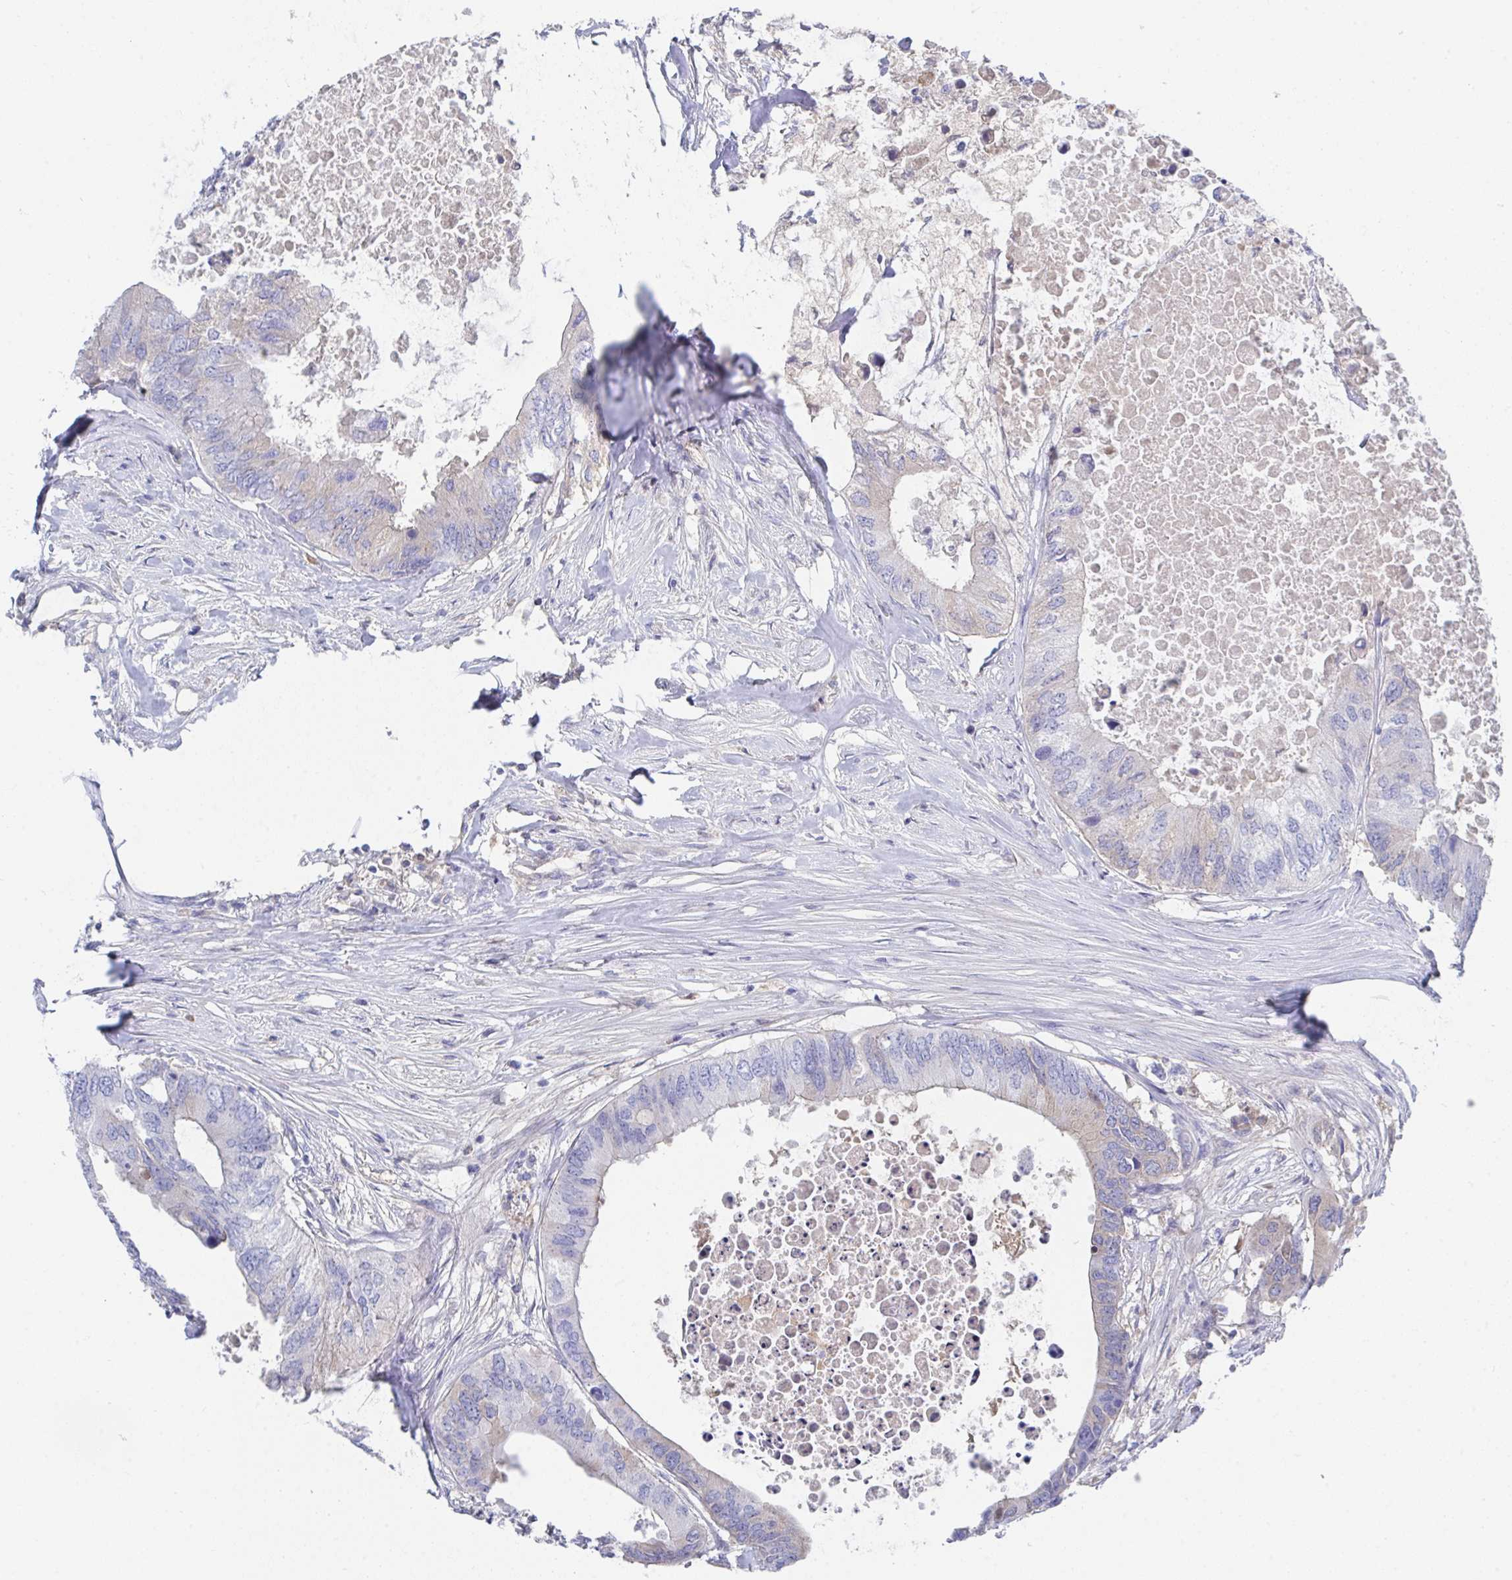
{"staining": {"intensity": "negative", "quantity": "none", "location": "none"}, "tissue": "colorectal cancer", "cell_type": "Tumor cells", "image_type": "cancer", "snomed": [{"axis": "morphology", "description": "Adenocarcinoma, NOS"}, {"axis": "topography", "description": "Colon"}], "caption": "Tumor cells show no significant protein positivity in colorectal cancer.", "gene": "TNFAIP6", "patient": {"sex": "male", "age": 71}}